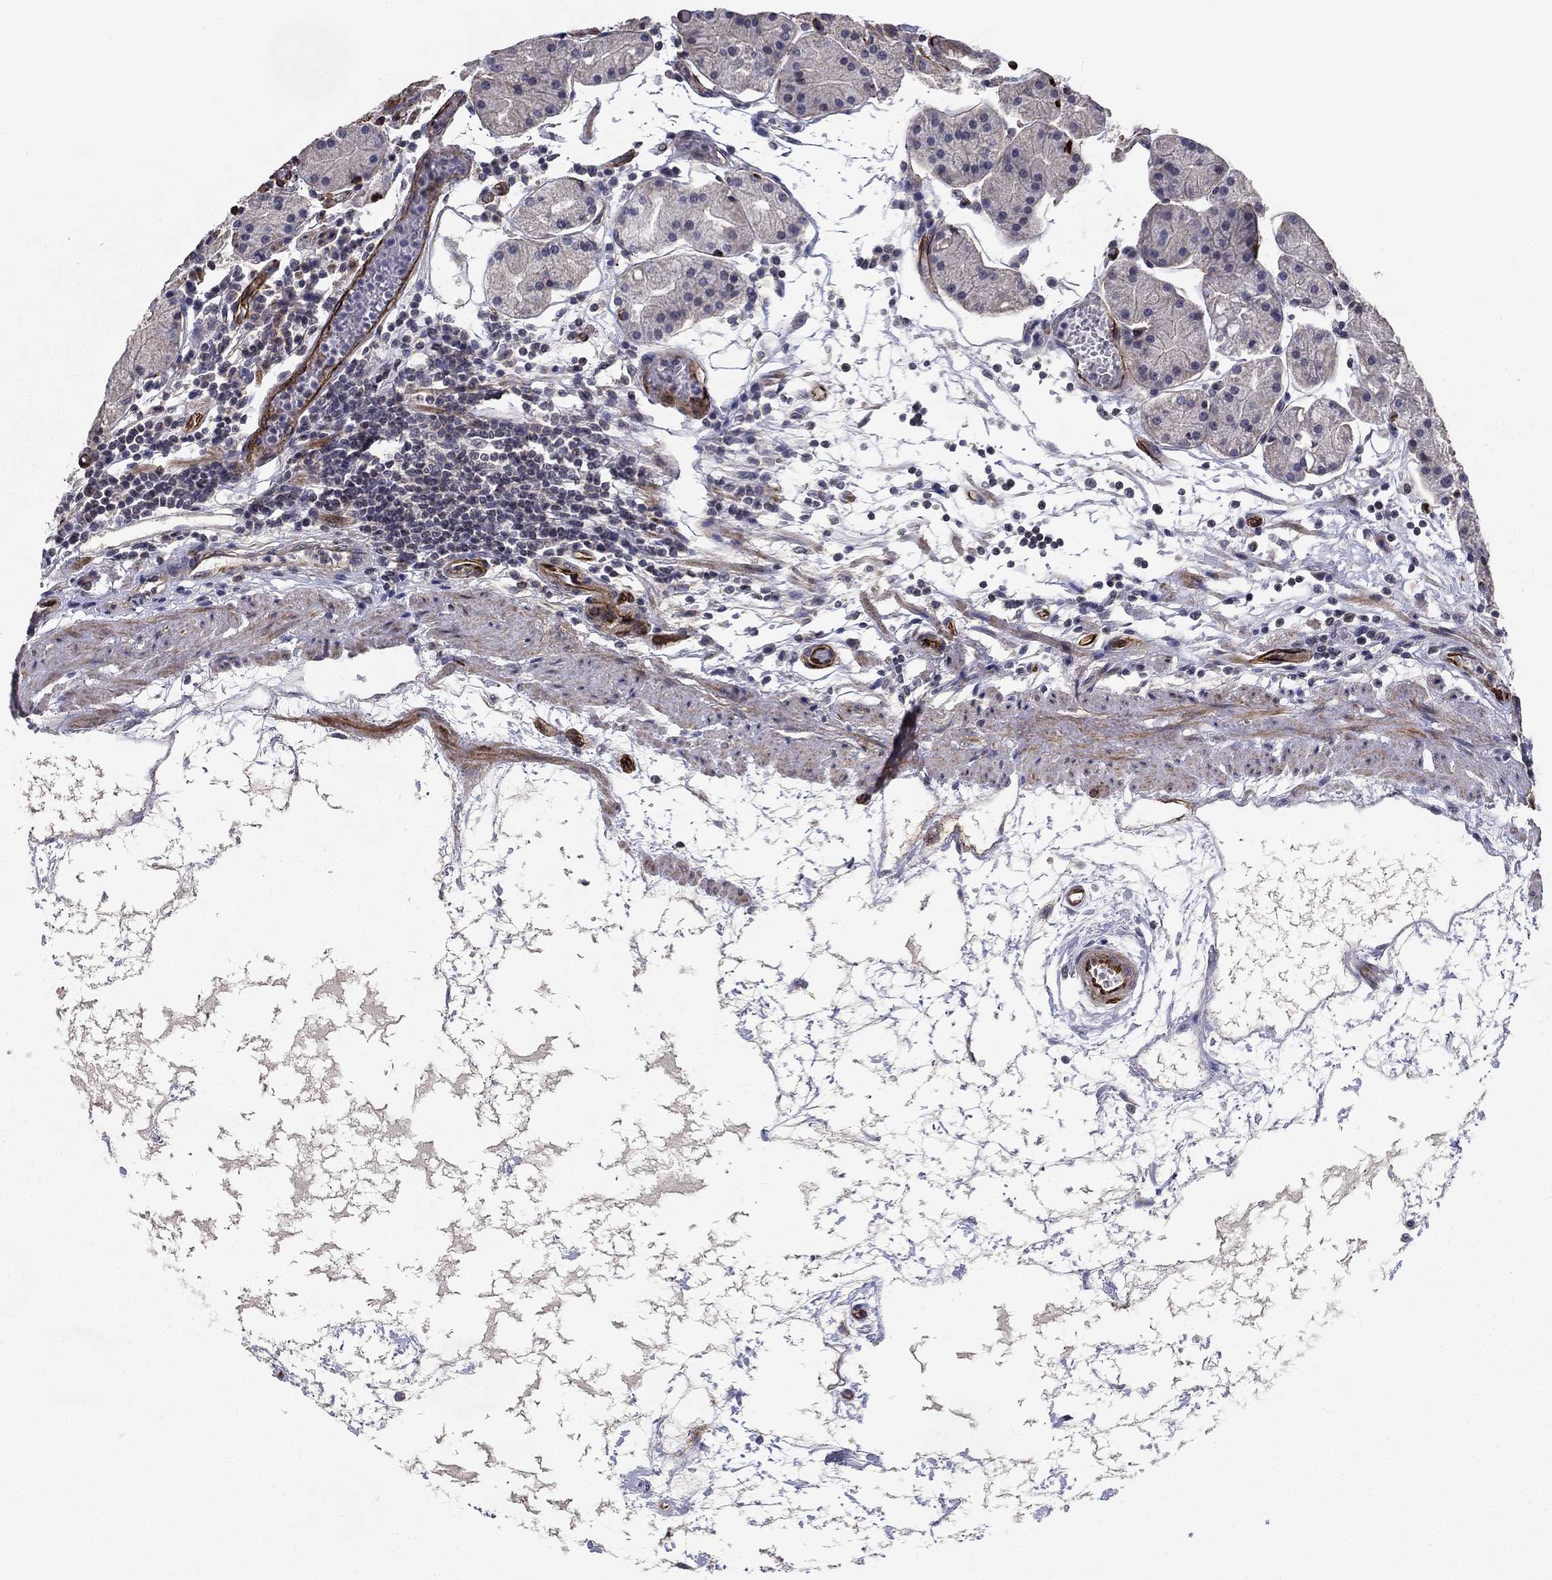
{"staining": {"intensity": "moderate", "quantity": "<25%", "location": "cytoplasmic/membranous"}, "tissue": "stomach", "cell_type": "Glandular cells", "image_type": "normal", "snomed": [{"axis": "morphology", "description": "Normal tissue, NOS"}, {"axis": "topography", "description": "Stomach"}], "caption": "The micrograph demonstrates staining of unremarkable stomach, revealing moderate cytoplasmic/membranous protein positivity (brown color) within glandular cells.", "gene": "SYNC", "patient": {"sex": "male", "age": 54}}